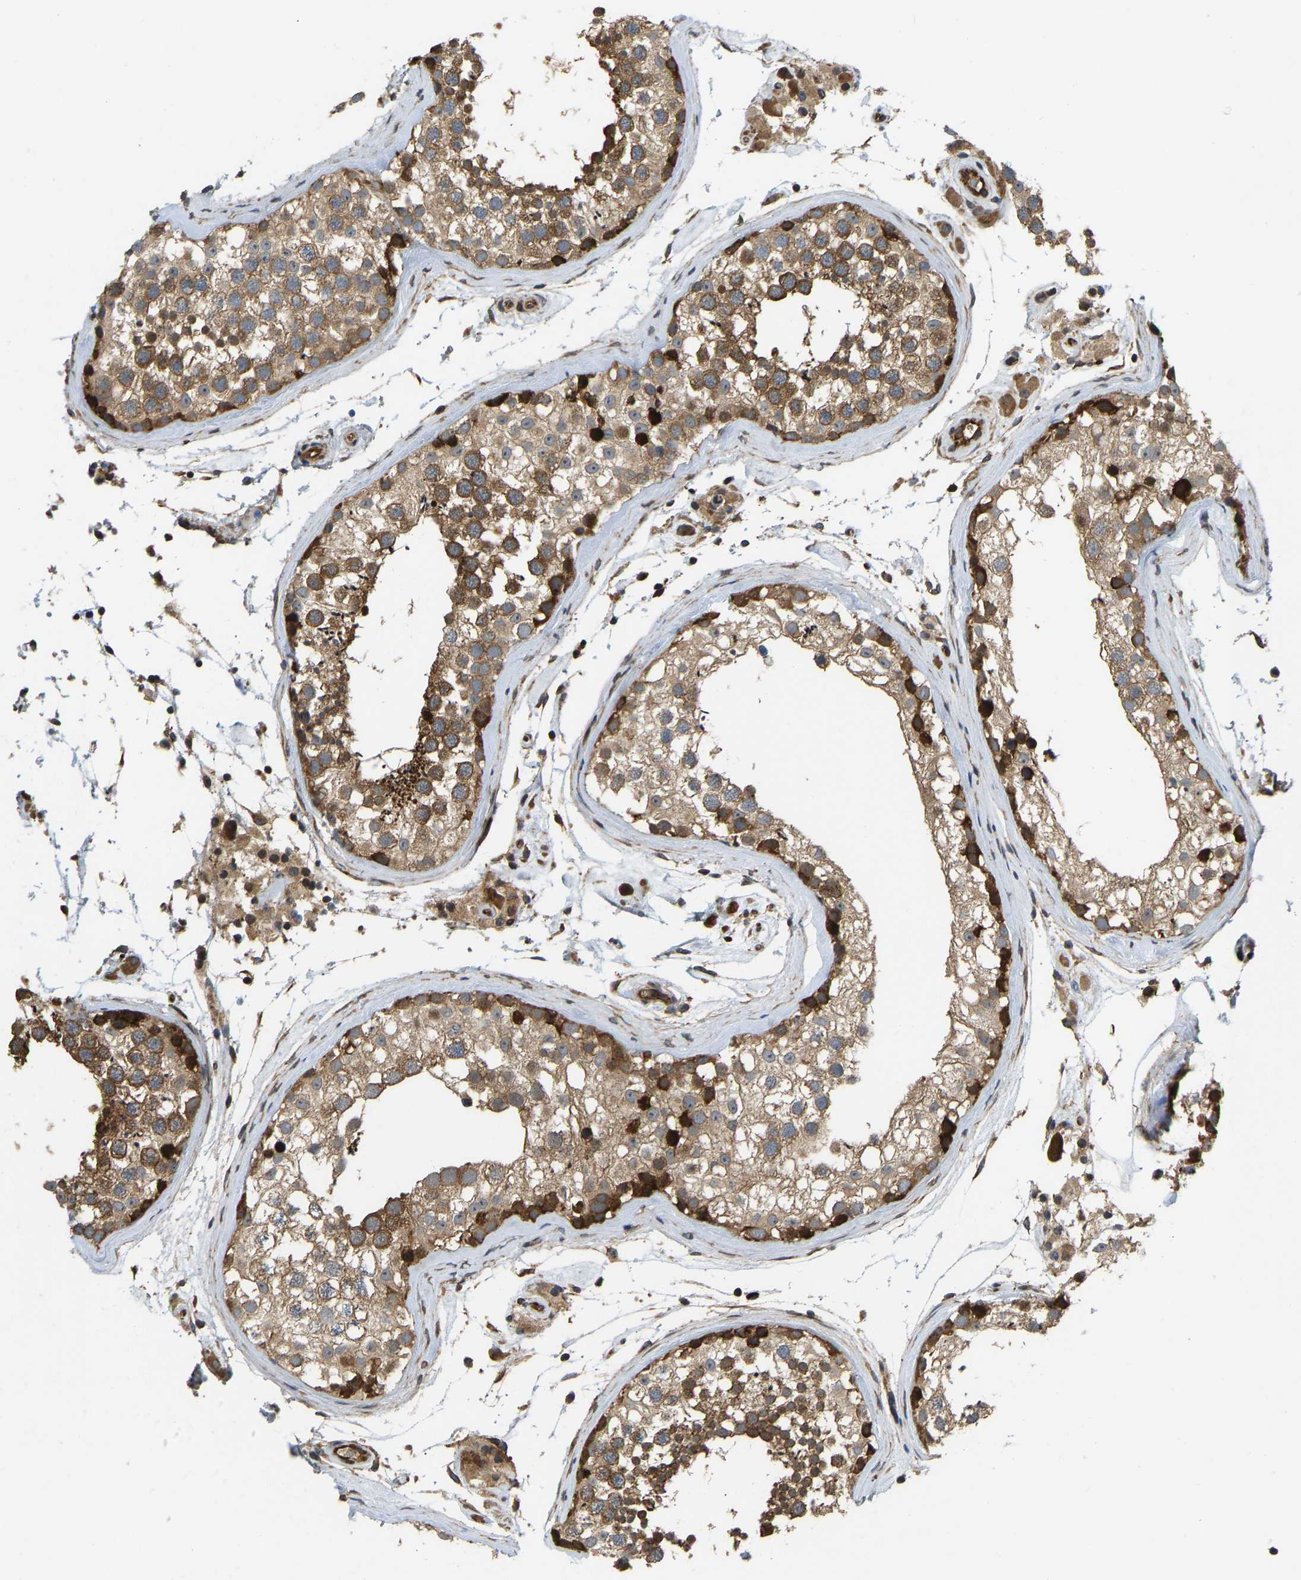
{"staining": {"intensity": "strong", "quantity": ">75%", "location": "cytoplasmic/membranous"}, "tissue": "testis", "cell_type": "Cells in seminiferous ducts", "image_type": "normal", "snomed": [{"axis": "morphology", "description": "Normal tissue, NOS"}, {"axis": "topography", "description": "Testis"}], "caption": "This histopathology image shows immunohistochemistry staining of normal testis, with high strong cytoplasmic/membranous positivity in about >75% of cells in seminiferous ducts.", "gene": "RASGRF2", "patient": {"sex": "male", "age": 46}}